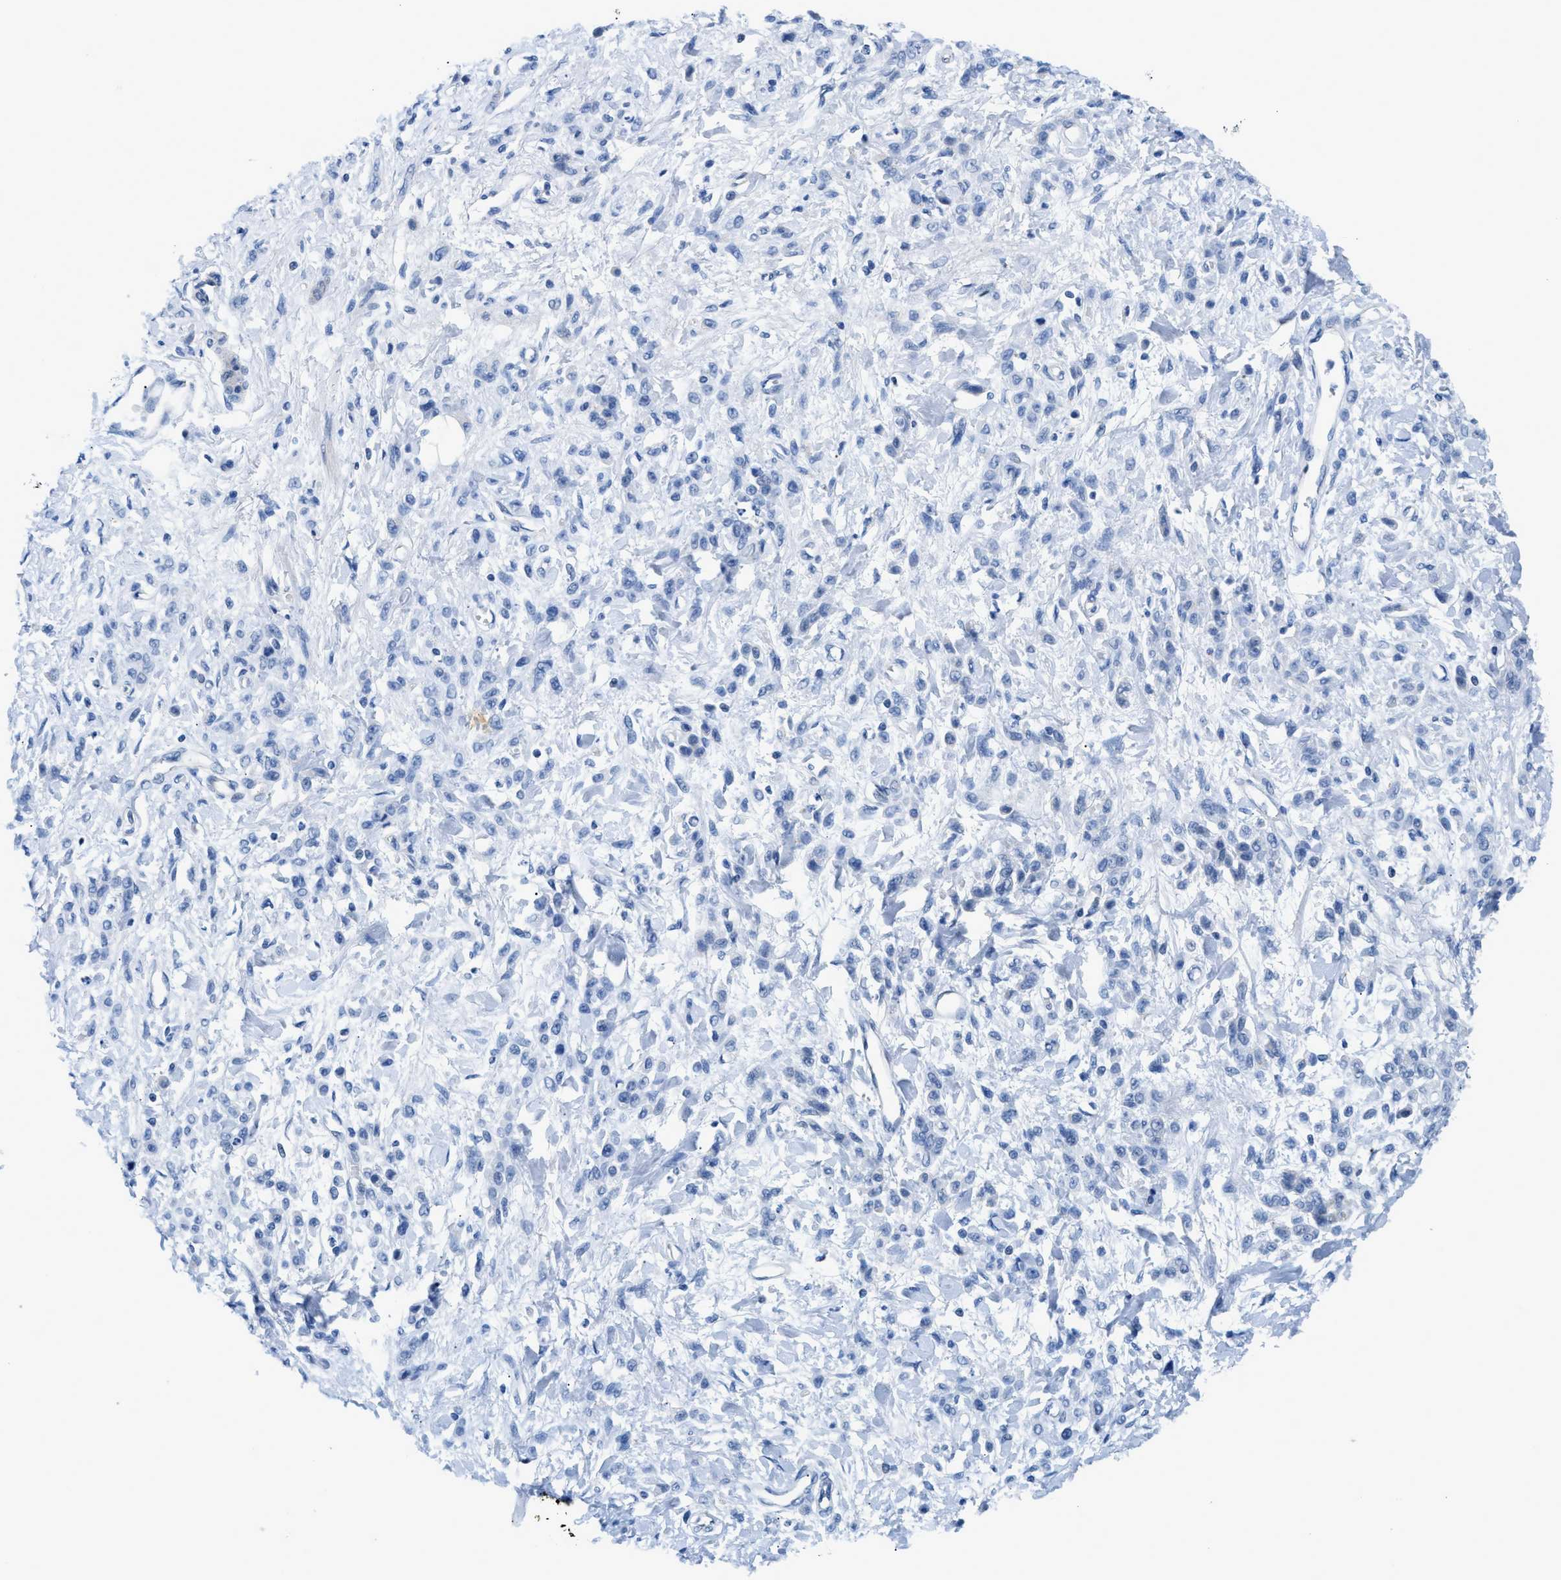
{"staining": {"intensity": "negative", "quantity": "none", "location": "none"}, "tissue": "stomach cancer", "cell_type": "Tumor cells", "image_type": "cancer", "snomed": [{"axis": "morphology", "description": "Normal tissue, NOS"}, {"axis": "morphology", "description": "Adenocarcinoma, NOS"}, {"axis": "topography", "description": "Stomach"}], "caption": "Stomach cancer was stained to show a protein in brown. There is no significant staining in tumor cells.", "gene": "FDCSP", "patient": {"sex": "male", "age": 82}}